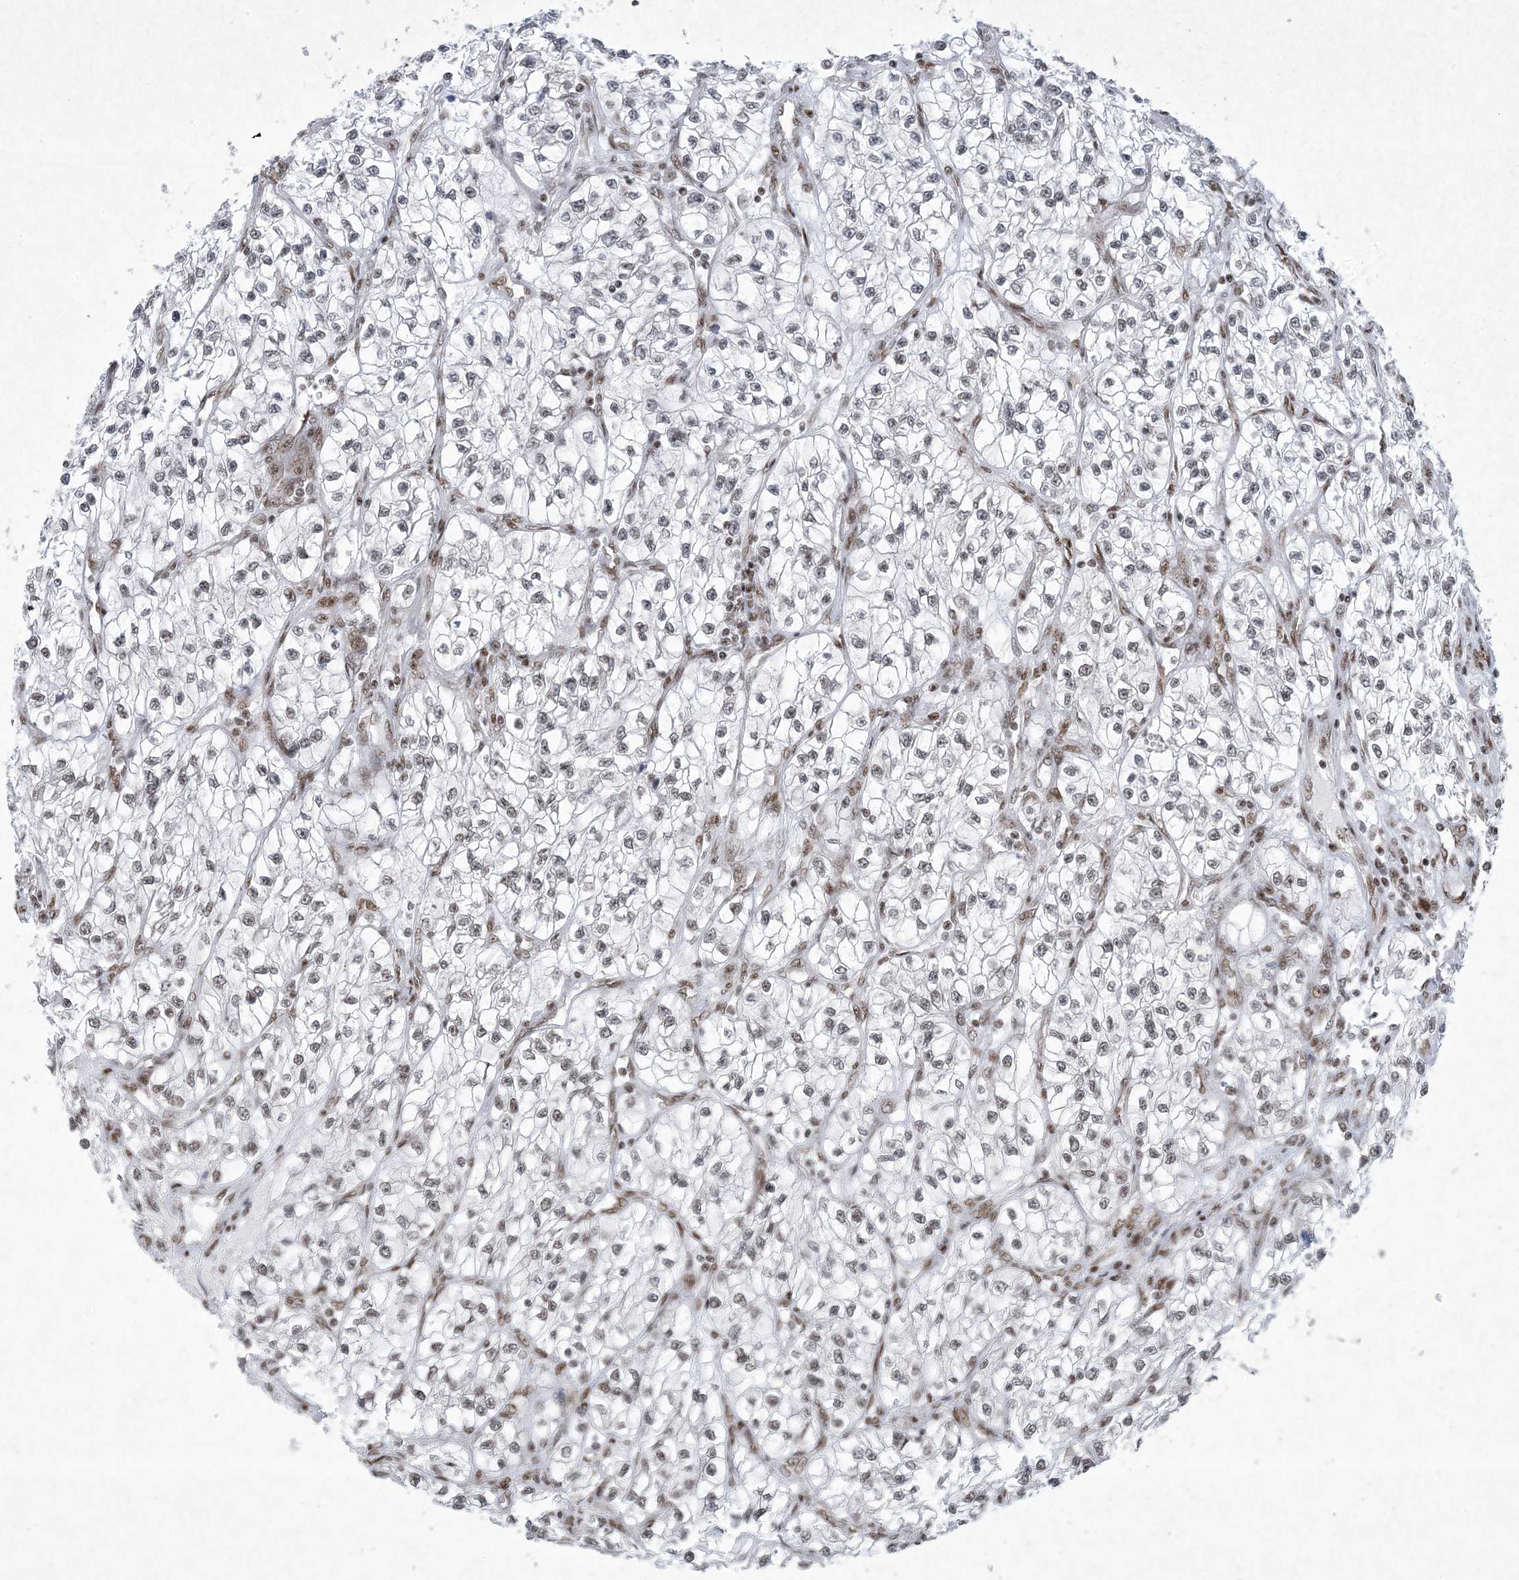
{"staining": {"intensity": "weak", "quantity": "25%-75%", "location": "nuclear"}, "tissue": "renal cancer", "cell_type": "Tumor cells", "image_type": "cancer", "snomed": [{"axis": "morphology", "description": "Adenocarcinoma, NOS"}, {"axis": "topography", "description": "Kidney"}], "caption": "About 25%-75% of tumor cells in renal cancer demonstrate weak nuclear protein expression as visualized by brown immunohistochemical staining.", "gene": "PKNOX2", "patient": {"sex": "female", "age": 57}}